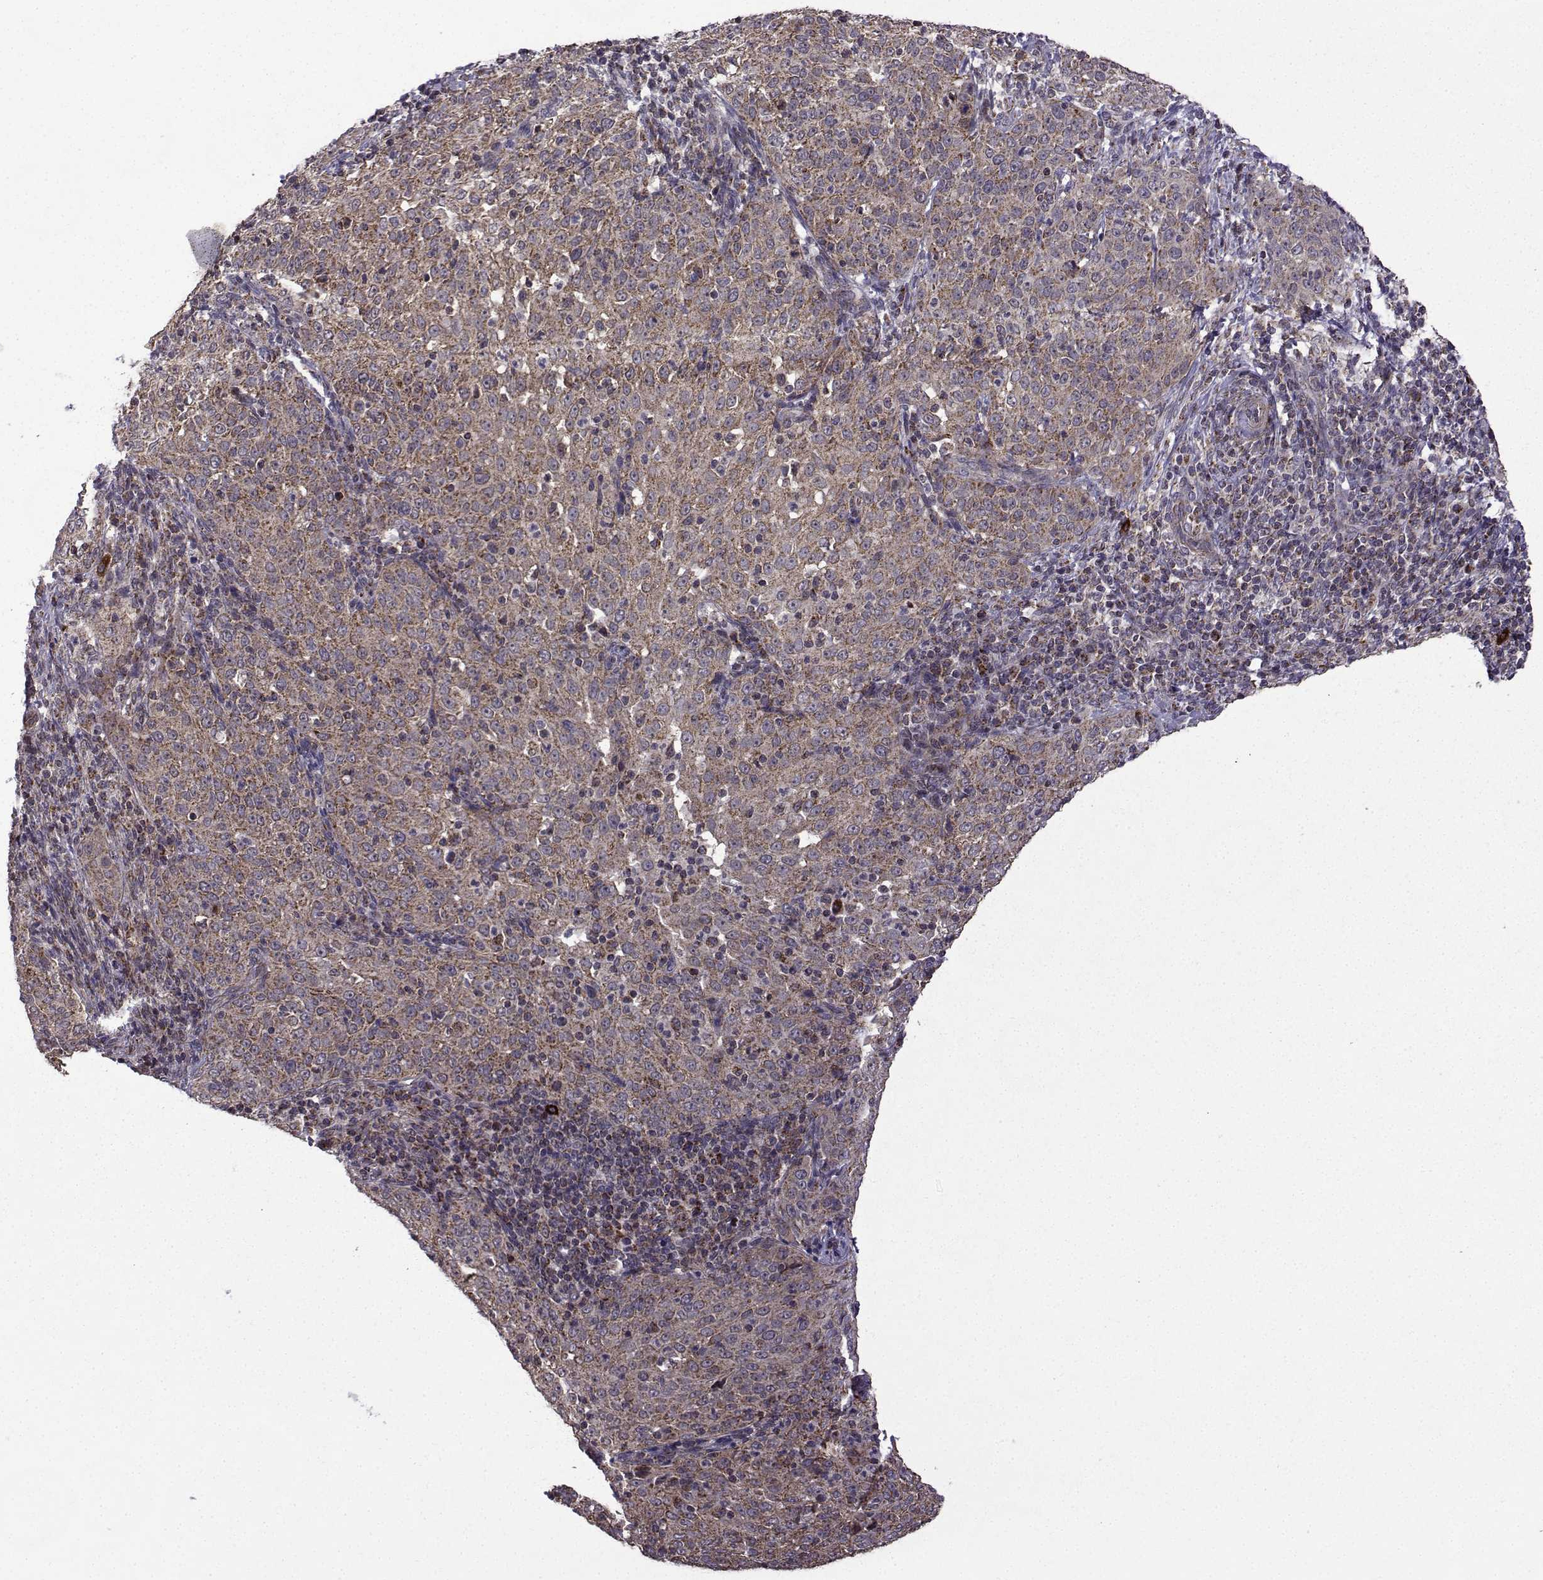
{"staining": {"intensity": "weak", "quantity": "25%-75%", "location": "cytoplasmic/membranous"}, "tissue": "cervical cancer", "cell_type": "Tumor cells", "image_type": "cancer", "snomed": [{"axis": "morphology", "description": "Squamous cell carcinoma, NOS"}, {"axis": "topography", "description": "Cervix"}], "caption": "Immunohistochemistry histopathology image of human cervical cancer (squamous cell carcinoma) stained for a protein (brown), which demonstrates low levels of weak cytoplasmic/membranous staining in approximately 25%-75% of tumor cells.", "gene": "TAB2", "patient": {"sex": "female", "age": 51}}